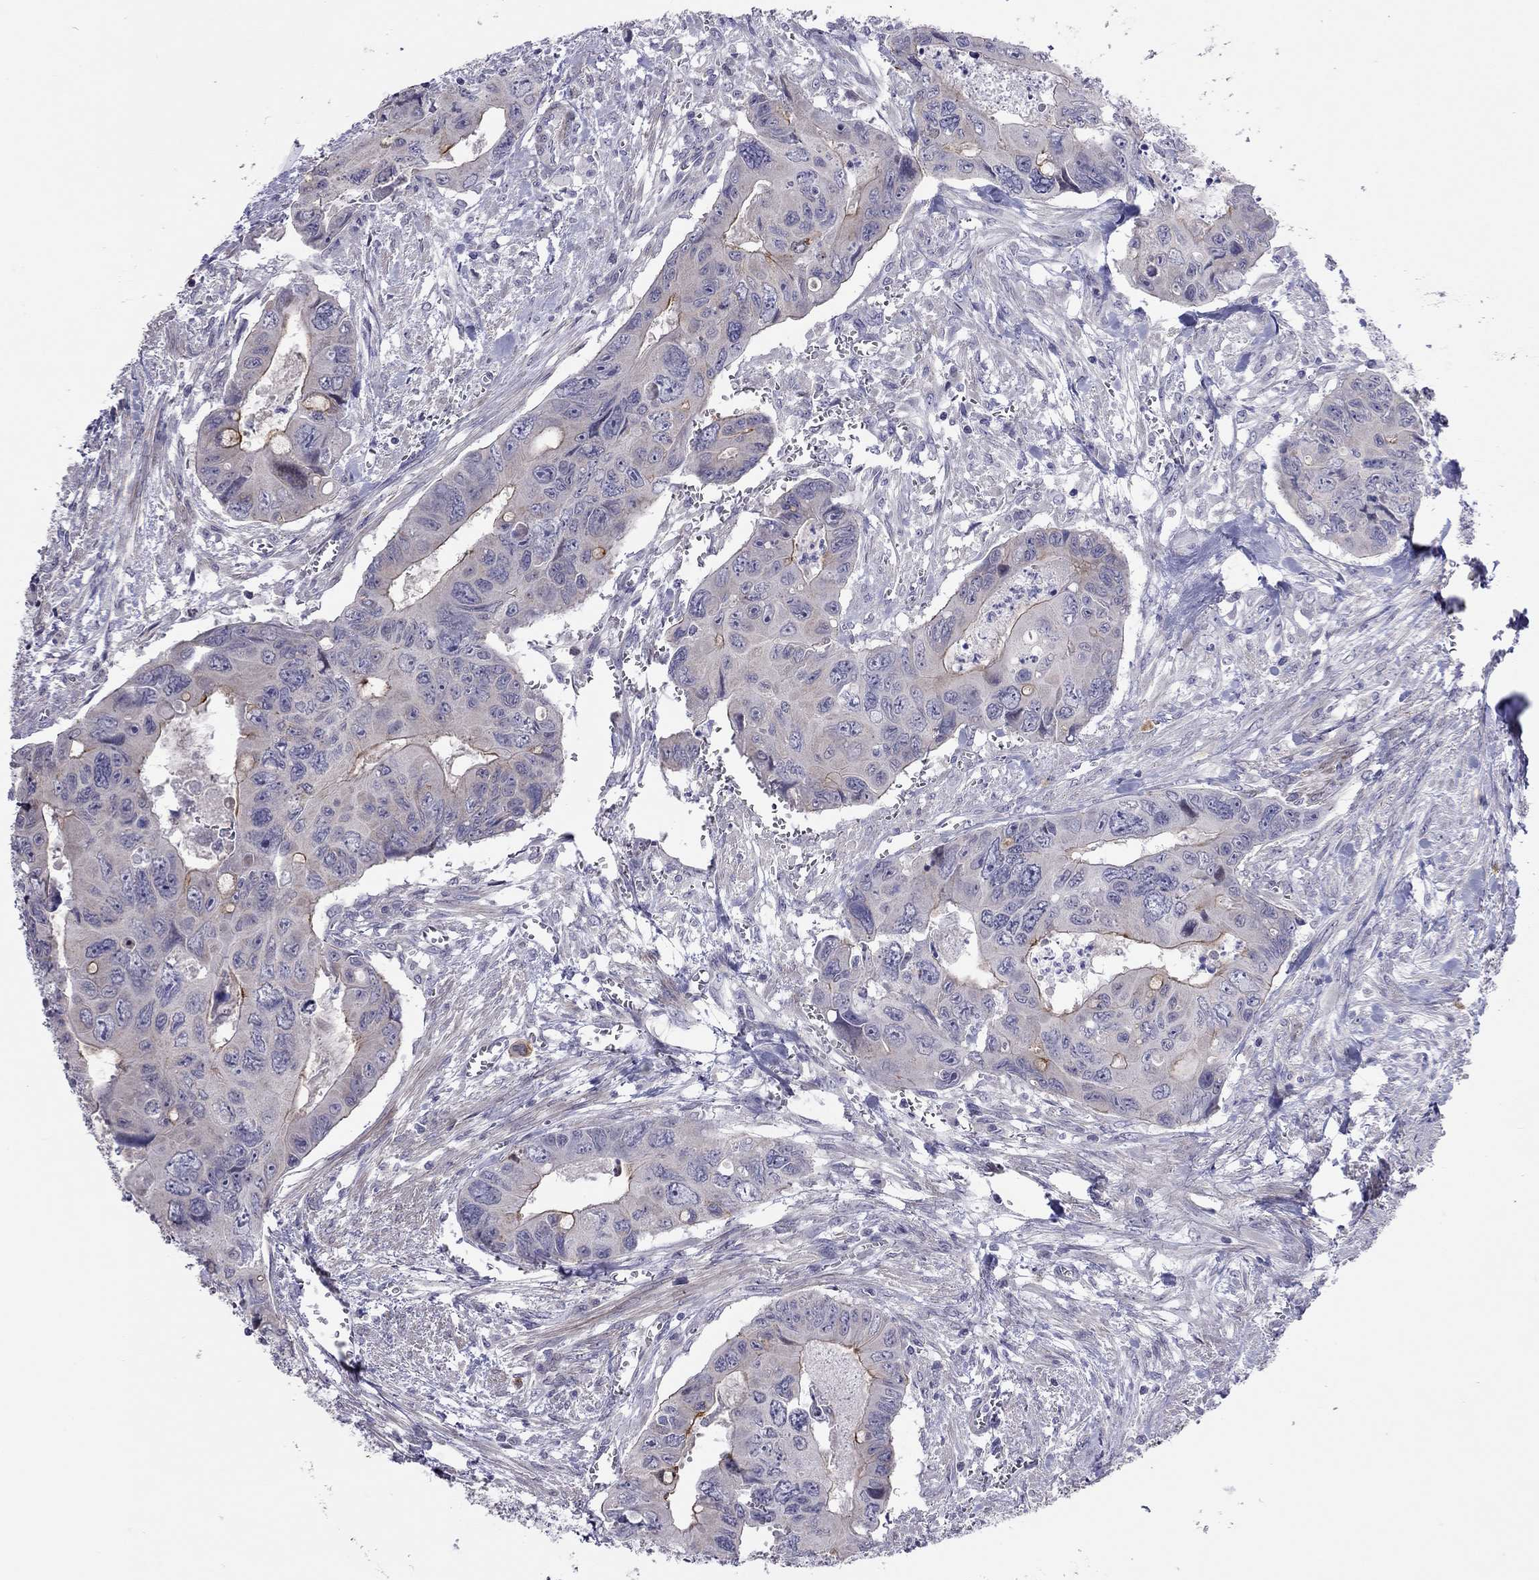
{"staining": {"intensity": "strong", "quantity": "<25%", "location": "cytoplasmic/membranous"}, "tissue": "colorectal cancer", "cell_type": "Tumor cells", "image_type": "cancer", "snomed": [{"axis": "morphology", "description": "Adenocarcinoma, NOS"}, {"axis": "topography", "description": "Rectum"}], "caption": "DAB (3,3'-diaminobenzidine) immunohistochemical staining of human colorectal cancer (adenocarcinoma) displays strong cytoplasmic/membranous protein staining in about <25% of tumor cells.", "gene": "SYTL2", "patient": {"sex": "male", "age": 62}}